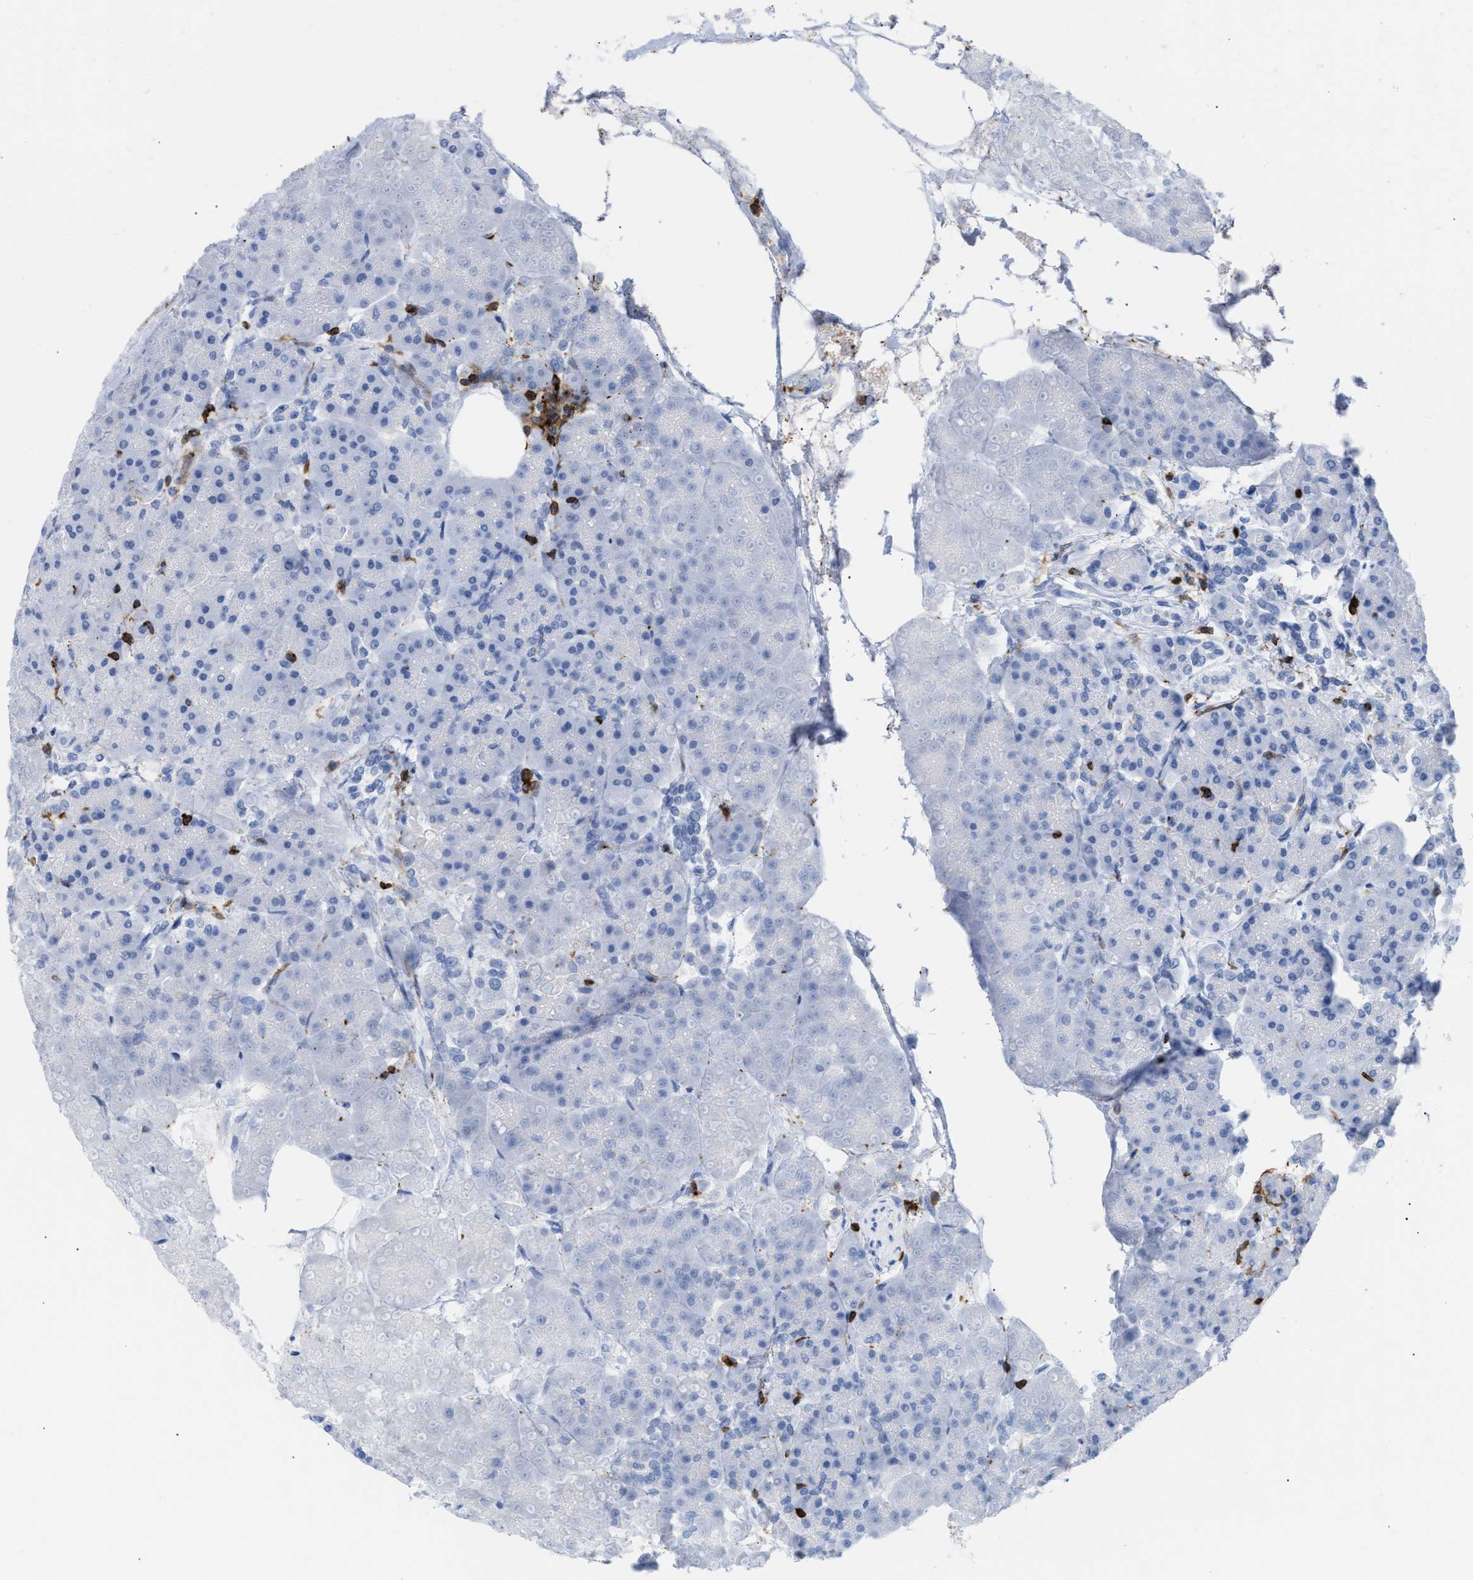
{"staining": {"intensity": "negative", "quantity": "none", "location": "none"}, "tissue": "pancreas", "cell_type": "Exocrine glandular cells", "image_type": "normal", "snomed": [{"axis": "morphology", "description": "Normal tissue, NOS"}, {"axis": "topography", "description": "Pancreas"}], "caption": "This photomicrograph is of normal pancreas stained with immunohistochemistry (IHC) to label a protein in brown with the nuclei are counter-stained blue. There is no expression in exocrine glandular cells. (DAB IHC, high magnification).", "gene": "LCP1", "patient": {"sex": "female", "age": 70}}